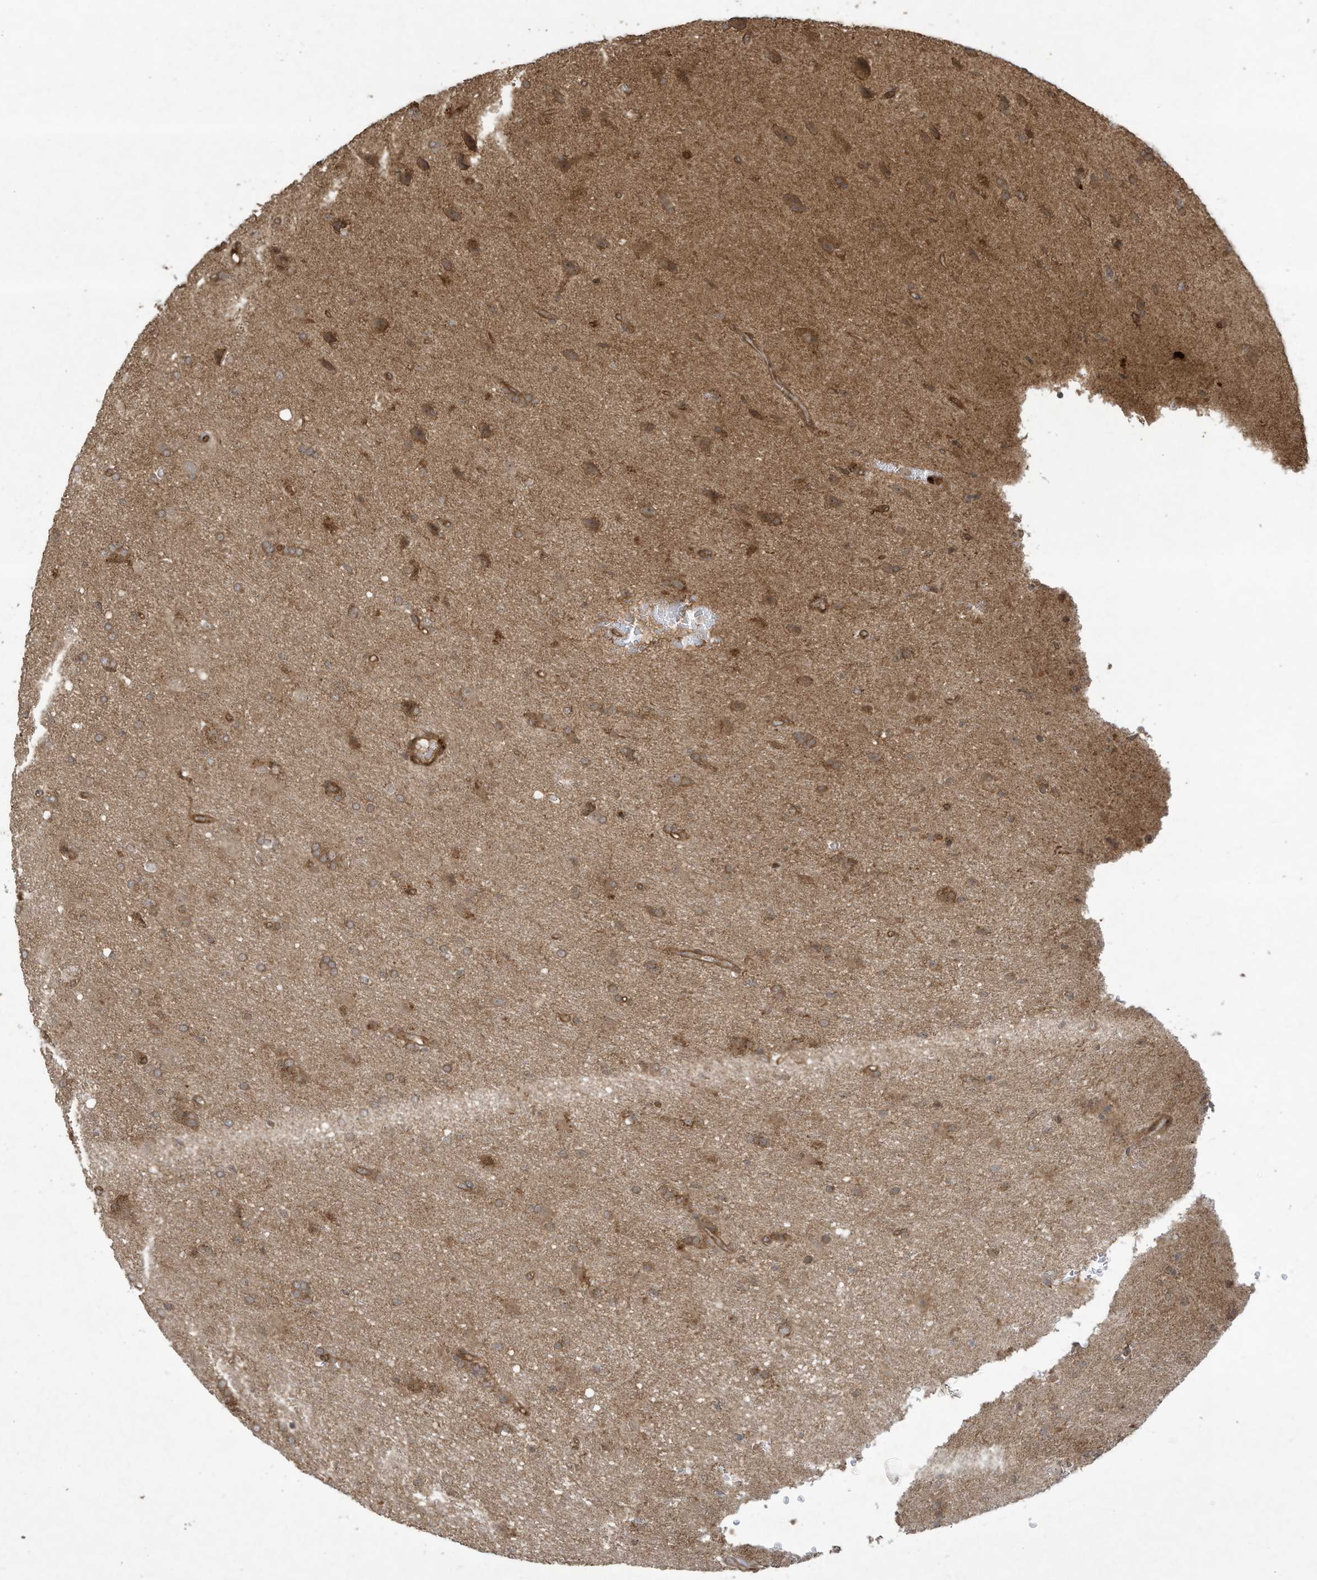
{"staining": {"intensity": "moderate", "quantity": "25%-75%", "location": "cytoplasmic/membranous"}, "tissue": "glioma", "cell_type": "Tumor cells", "image_type": "cancer", "snomed": [{"axis": "morphology", "description": "Glioma, malignant, High grade"}, {"axis": "topography", "description": "Brain"}], "caption": "High-magnification brightfield microscopy of malignant glioma (high-grade) stained with DAB (3,3'-diaminobenzidine) (brown) and counterstained with hematoxylin (blue). tumor cells exhibit moderate cytoplasmic/membranous expression is appreciated in about25%-75% of cells.", "gene": "DDIT4", "patient": {"sex": "female", "age": 57}}